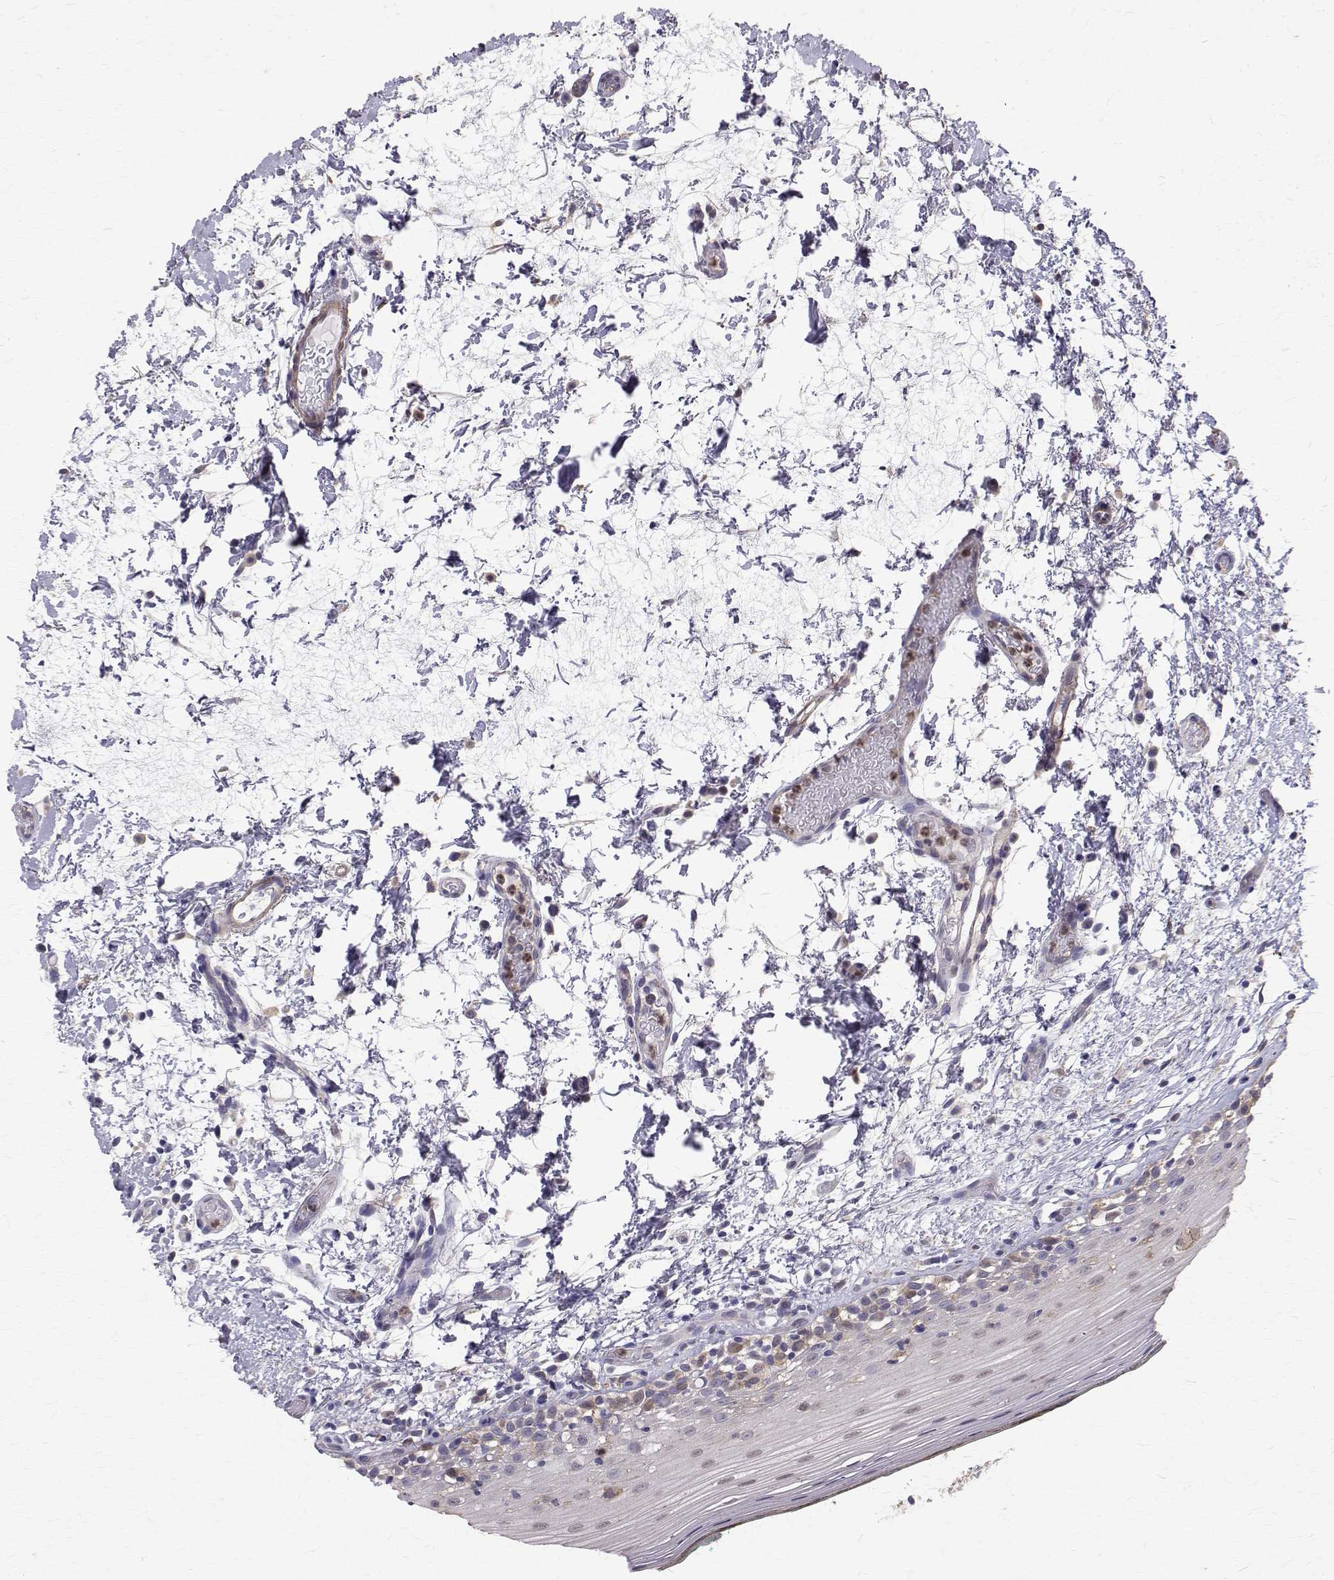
{"staining": {"intensity": "moderate", "quantity": "<25%", "location": "nuclear"}, "tissue": "oral mucosa", "cell_type": "Squamous epithelial cells", "image_type": "normal", "snomed": [{"axis": "morphology", "description": "Normal tissue, NOS"}, {"axis": "topography", "description": "Oral tissue"}], "caption": "IHC histopathology image of normal oral mucosa stained for a protein (brown), which exhibits low levels of moderate nuclear expression in approximately <25% of squamous epithelial cells.", "gene": "CCDC89", "patient": {"sex": "female", "age": 83}}